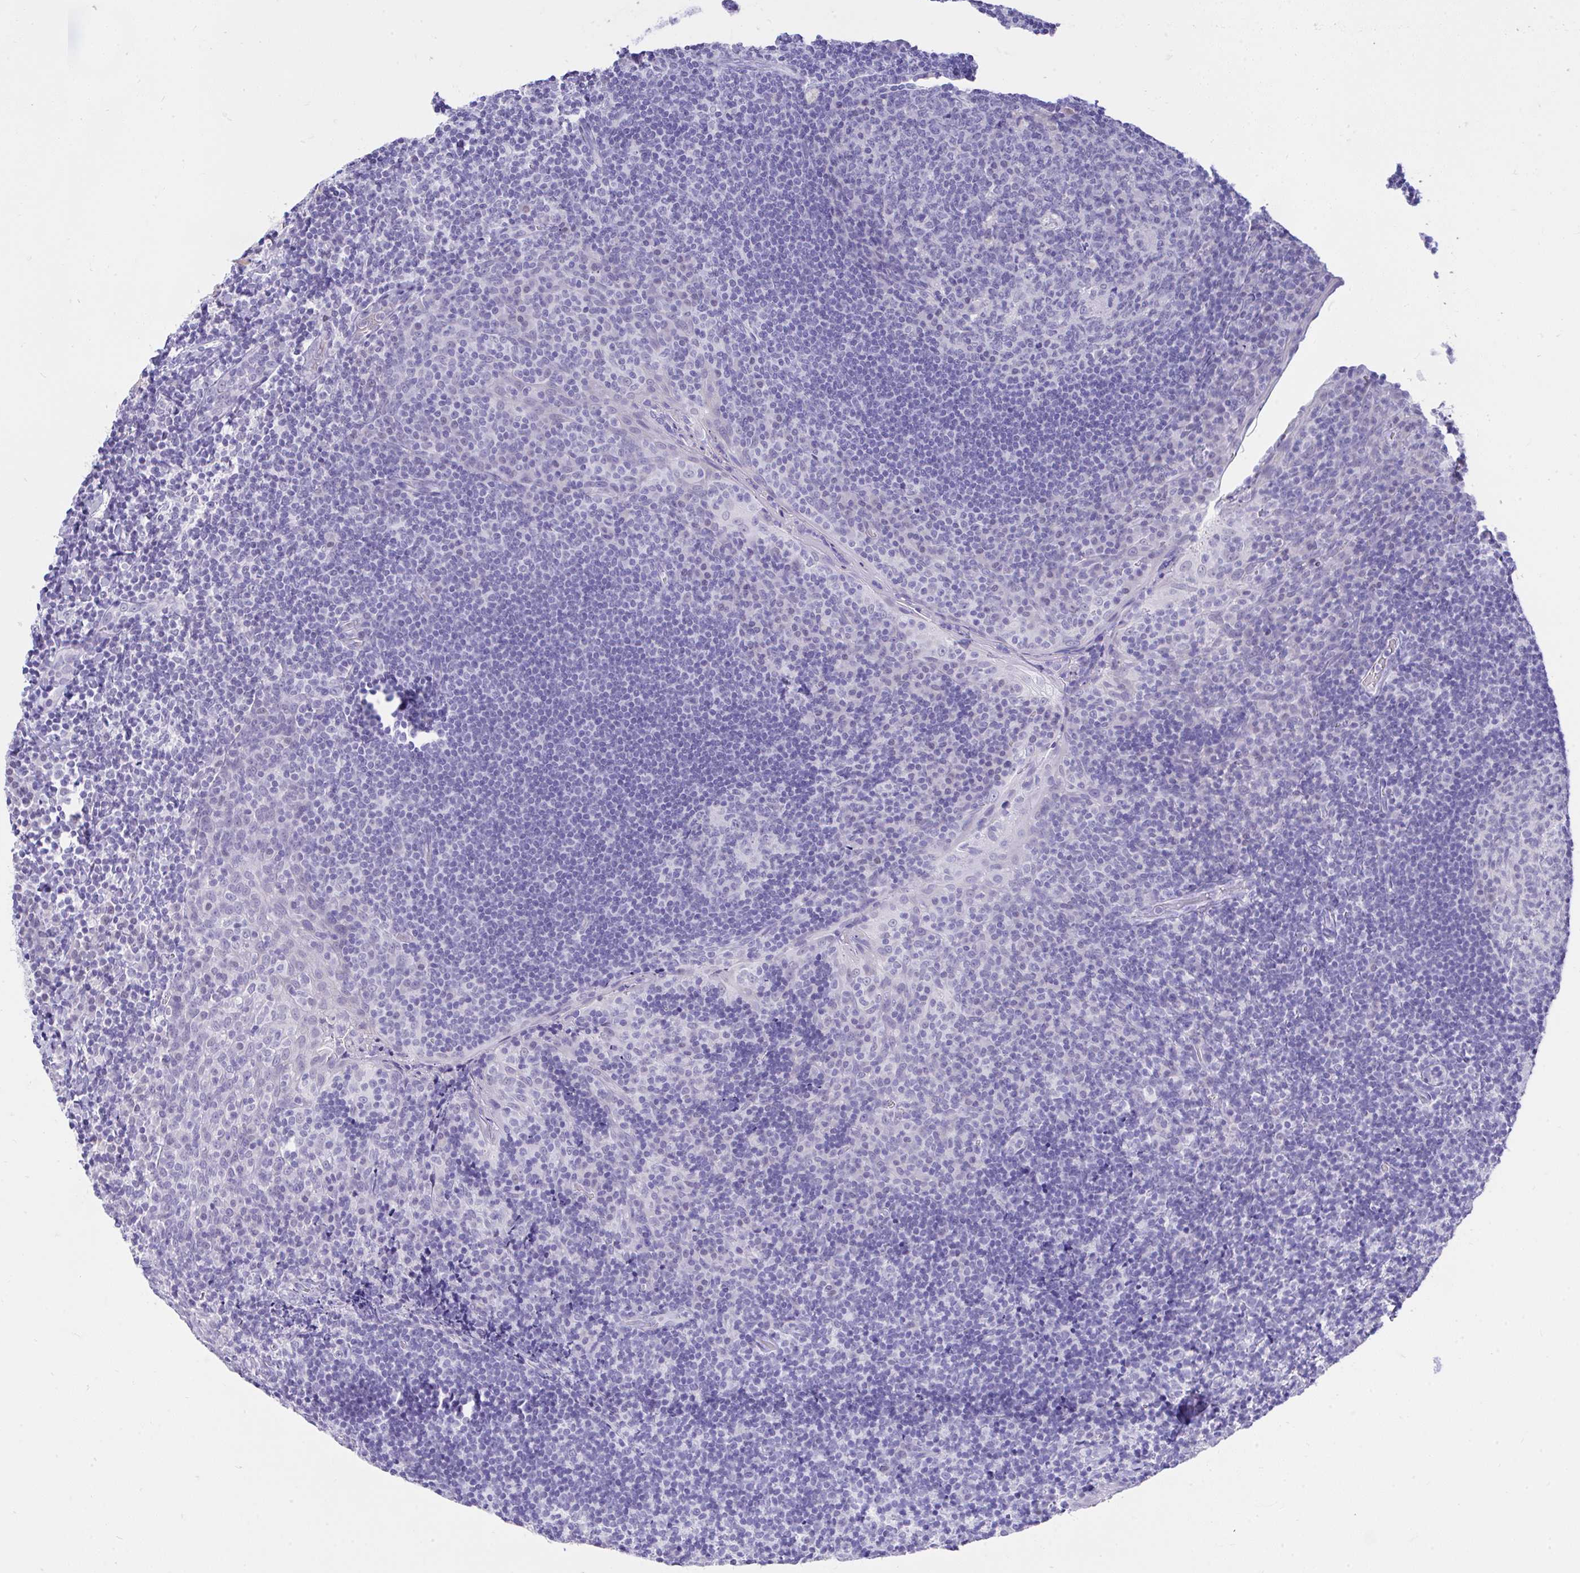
{"staining": {"intensity": "negative", "quantity": "none", "location": "none"}, "tissue": "tonsil", "cell_type": "Germinal center cells", "image_type": "normal", "snomed": [{"axis": "morphology", "description": "Normal tissue, NOS"}, {"axis": "topography", "description": "Tonsil"}], "caption": "Micrograph shows no significant protein staining in germinal center cells of normal tonsil. The staining is performed using DAB (3,3'-diaminobenzidine) brown chromogen with nuclei counter-stained in using hematoxylin.", "gene": "MS4A12", "patient": {"sex": "male", "age": 17}}